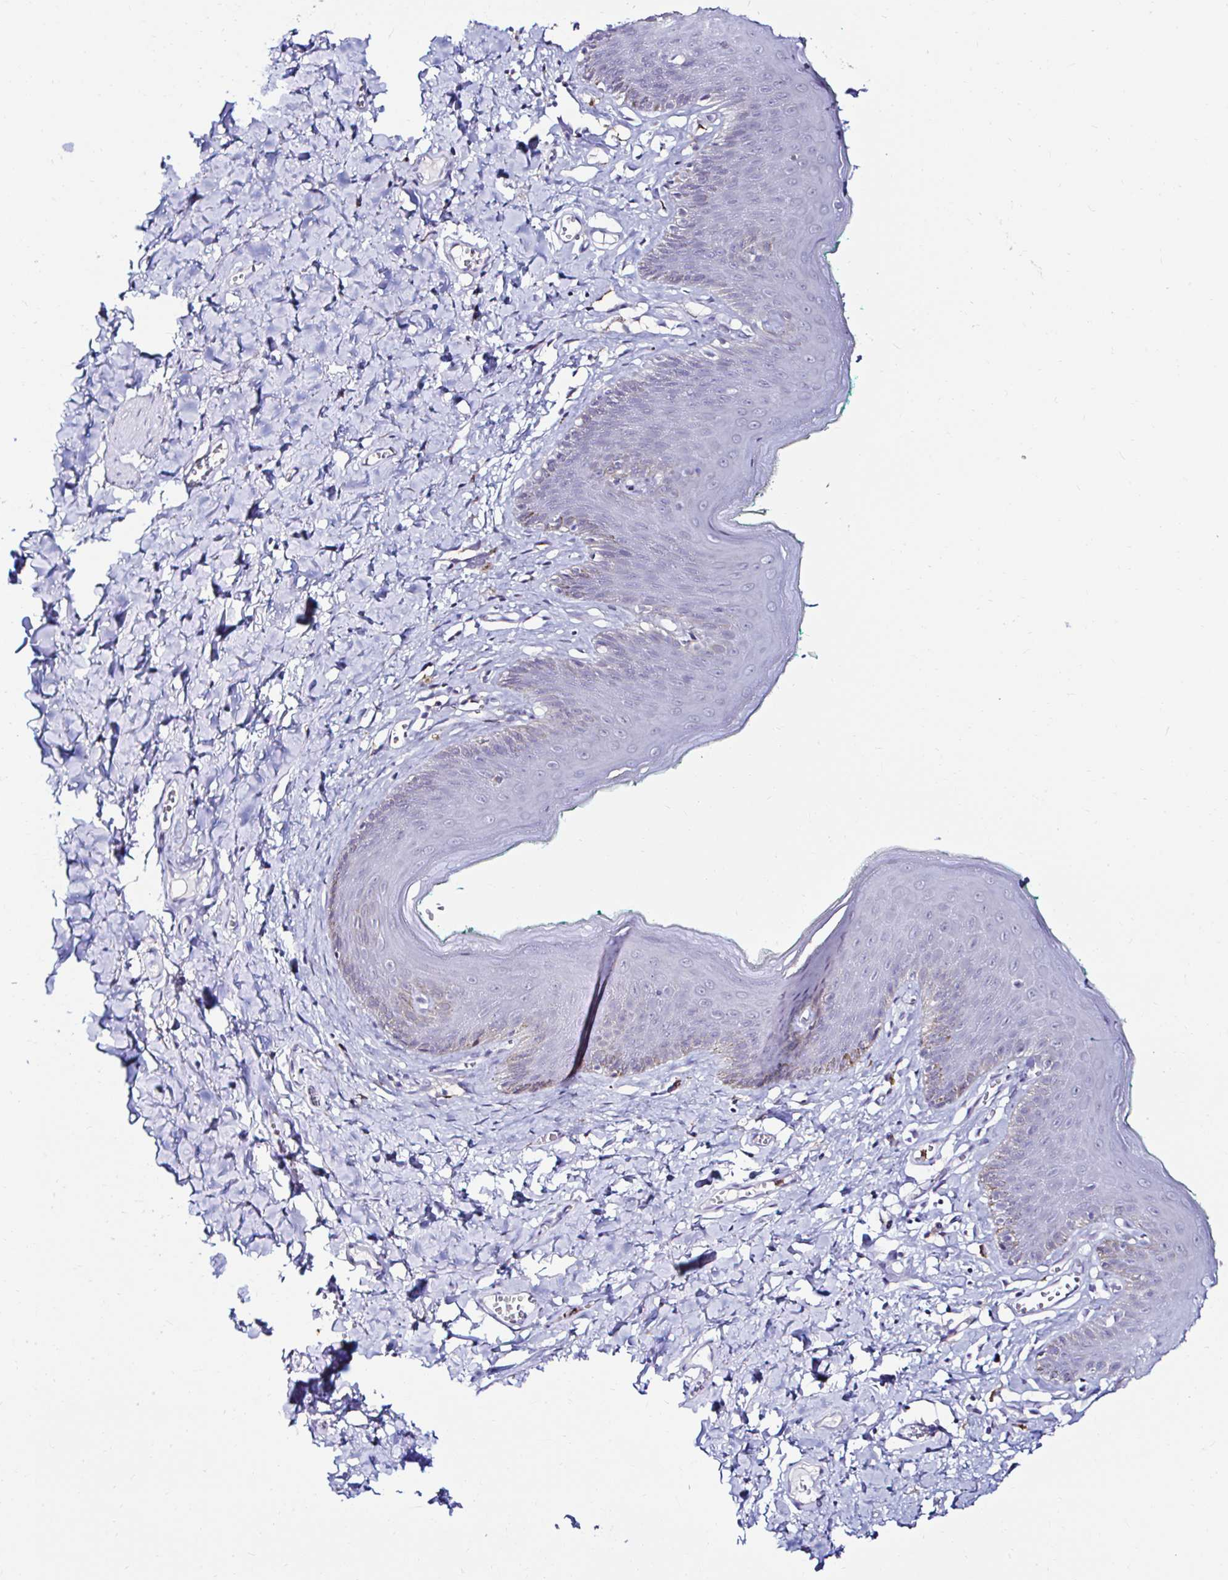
{"staining": {"intensity": "negative", "quantity": "none", "location": "none"}, "tissue": "skin", "cell_type": "Epidermal cells", "image_type": "normal", "snomed": [{"axis": "morphology", "description": "Normal tissue, NOS"}, {"axis": "topography", "description": "Vulva"}, {"axis": "topography", "description": "Peripheral nerve tissue"}], "caption": "Immunohistochemistry histopathology image of normal skin stained for a protein (brown), which shows no staining in epidermal cells.", "gene": "CYBB", "patient": {"sex": "female", "age": 66}}